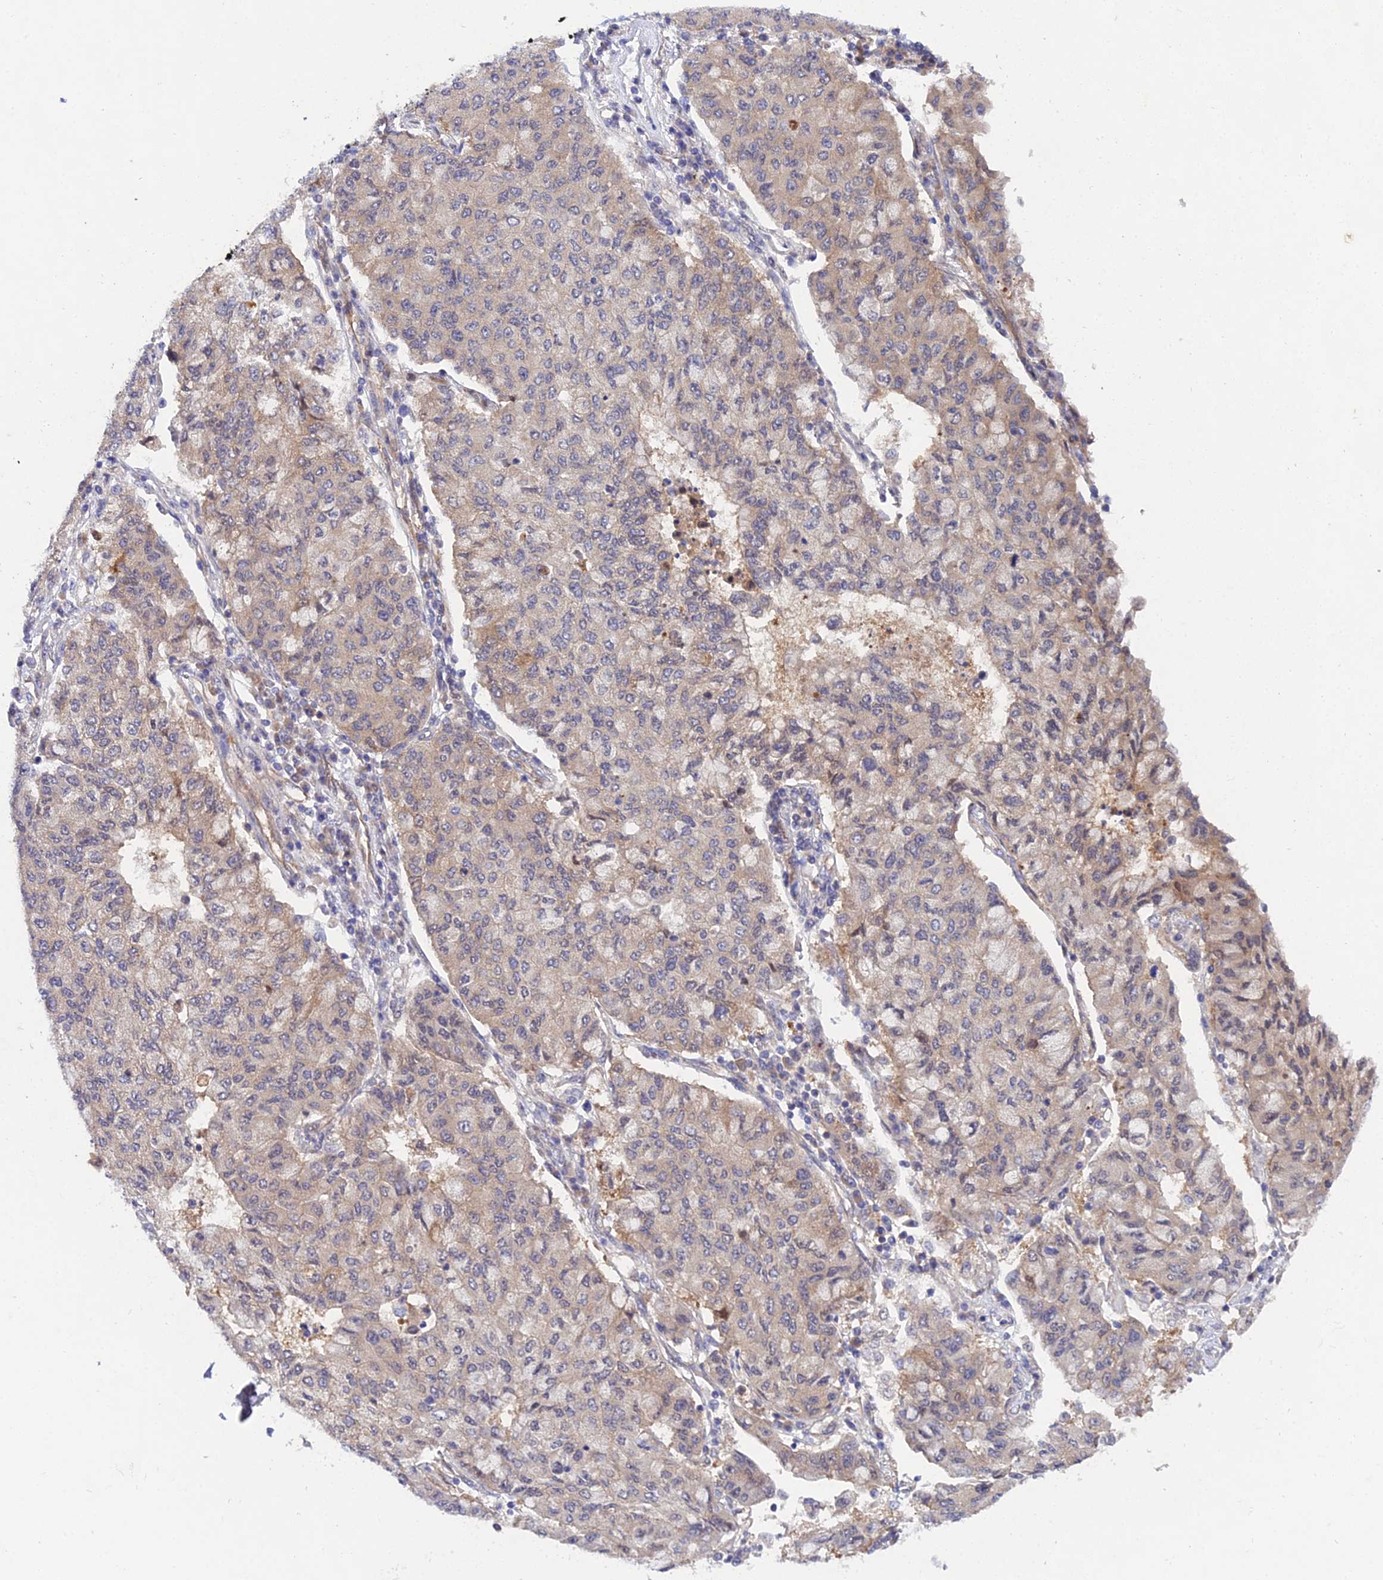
{"staining": {"intensity": "weak", "quantity": "25%-75%", "location": "cytoplasmic/membranous"}, "tissue": "lung cancer", "cell_type": "Tumor cells", "image_type": "cancer", "snomed": [{"axis": "morphology", "description": "Squamous cell carcinoma, NOS"}, {"axis": "topography", "description": "Lung"}], "caption": "High-power microscopy captured an IHC photomicrograph of squamous cell carcinoma (lung), revealing weak cytoplasmic/membranous staining in approximately 25%-75% of tumor cells.", "gene": "PPP2R2C", "patient": {"sex": "male", "age": 74}}